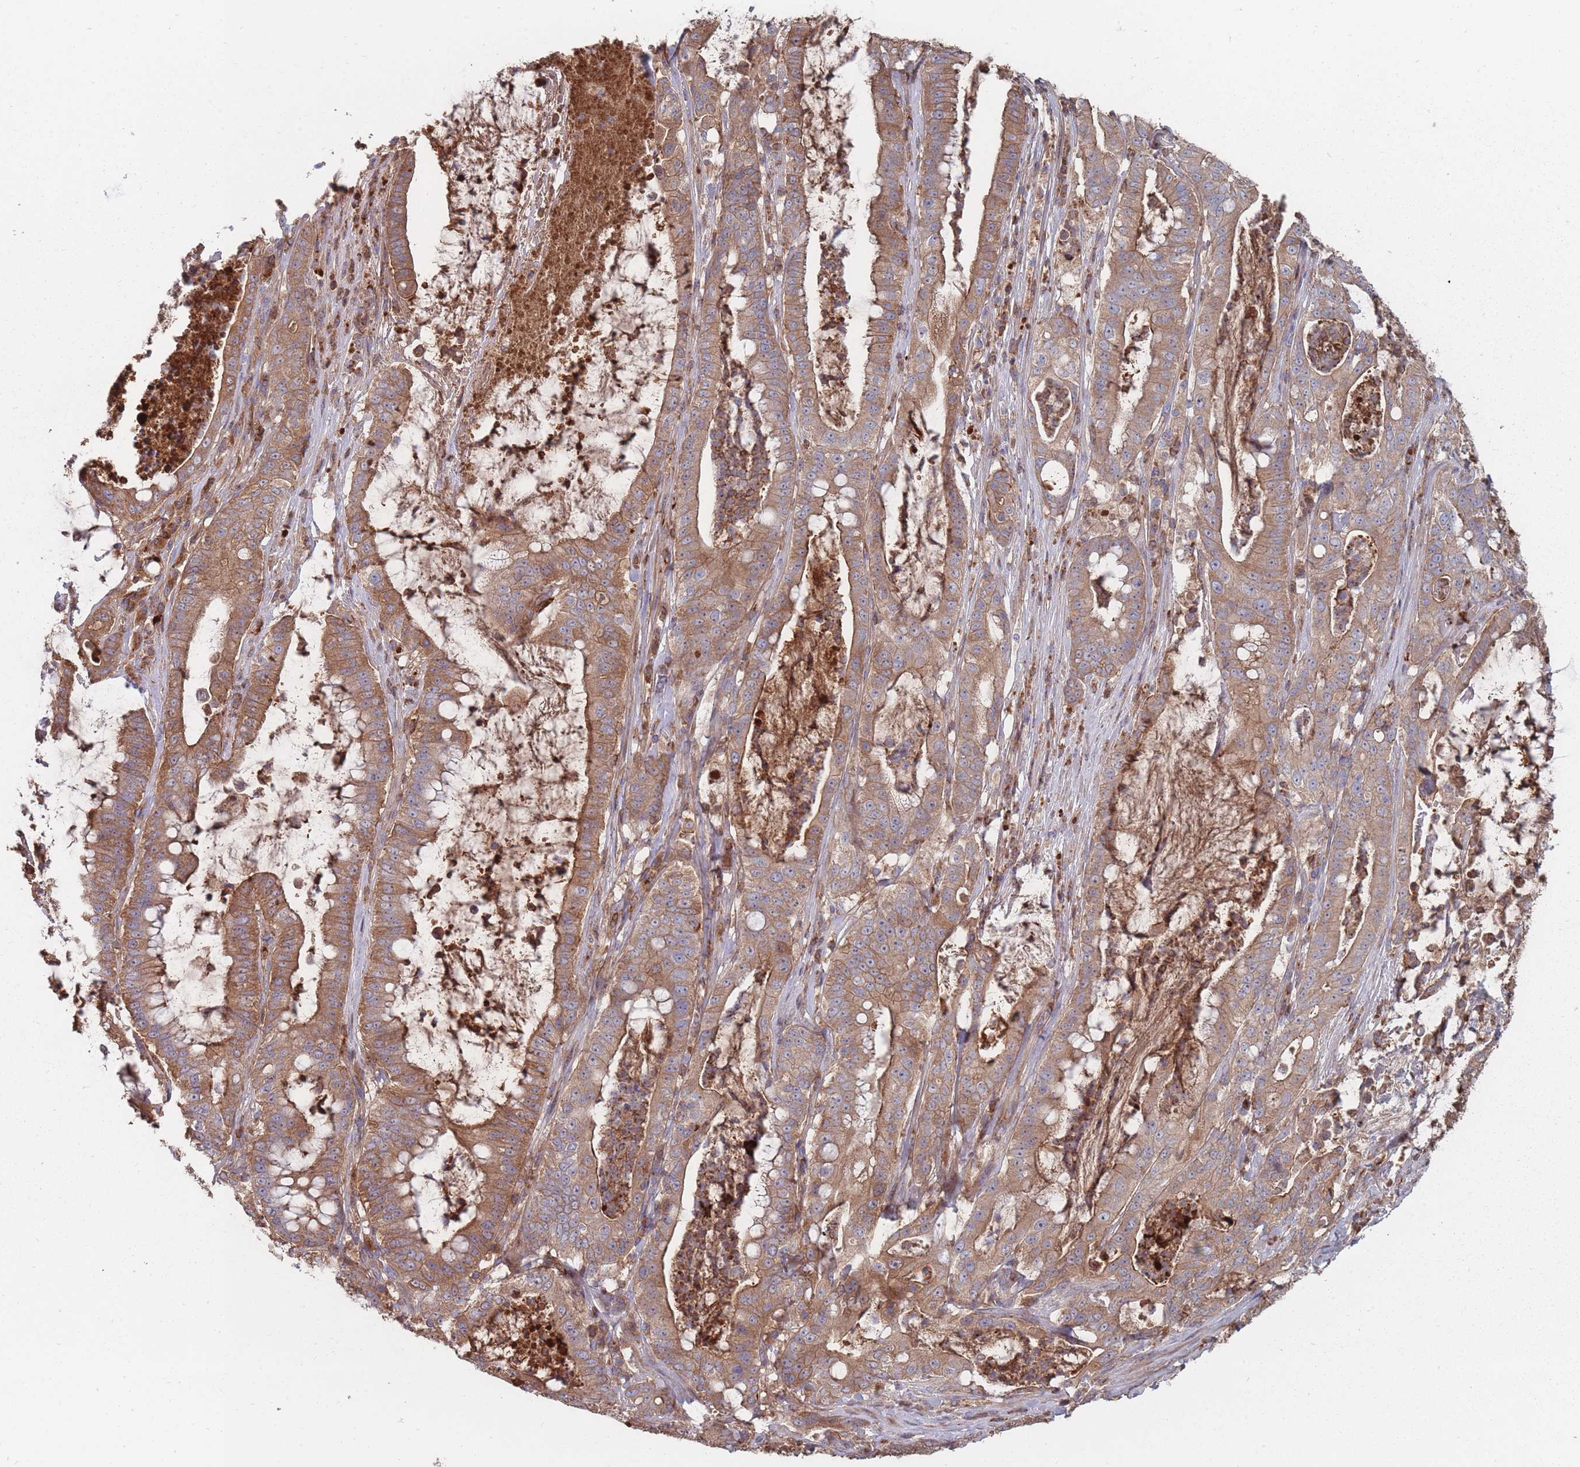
{"staining": {"intensity": "moderate", "quantity": ">75%", "location": "cytoplasmic/membranous"}, "tissue": "pancreatic cancer", "cell_type": "Tumor cells", "image_type": "cancer", "snomed": [{"axis": "morphology", "description": "Adenocarcinoma, NOS"}, {"axis": "topography", "description": "Pancreas"}], "caption": "Pancreatic cancer tissue reveals moderate cytoplasmic/membranous staining in about >75% of tumor cells (Brightfield microscopy of DAB IHC at high magnification).", "gene": "THSD7B", "patient": {"sex": "male", "age": 71}}